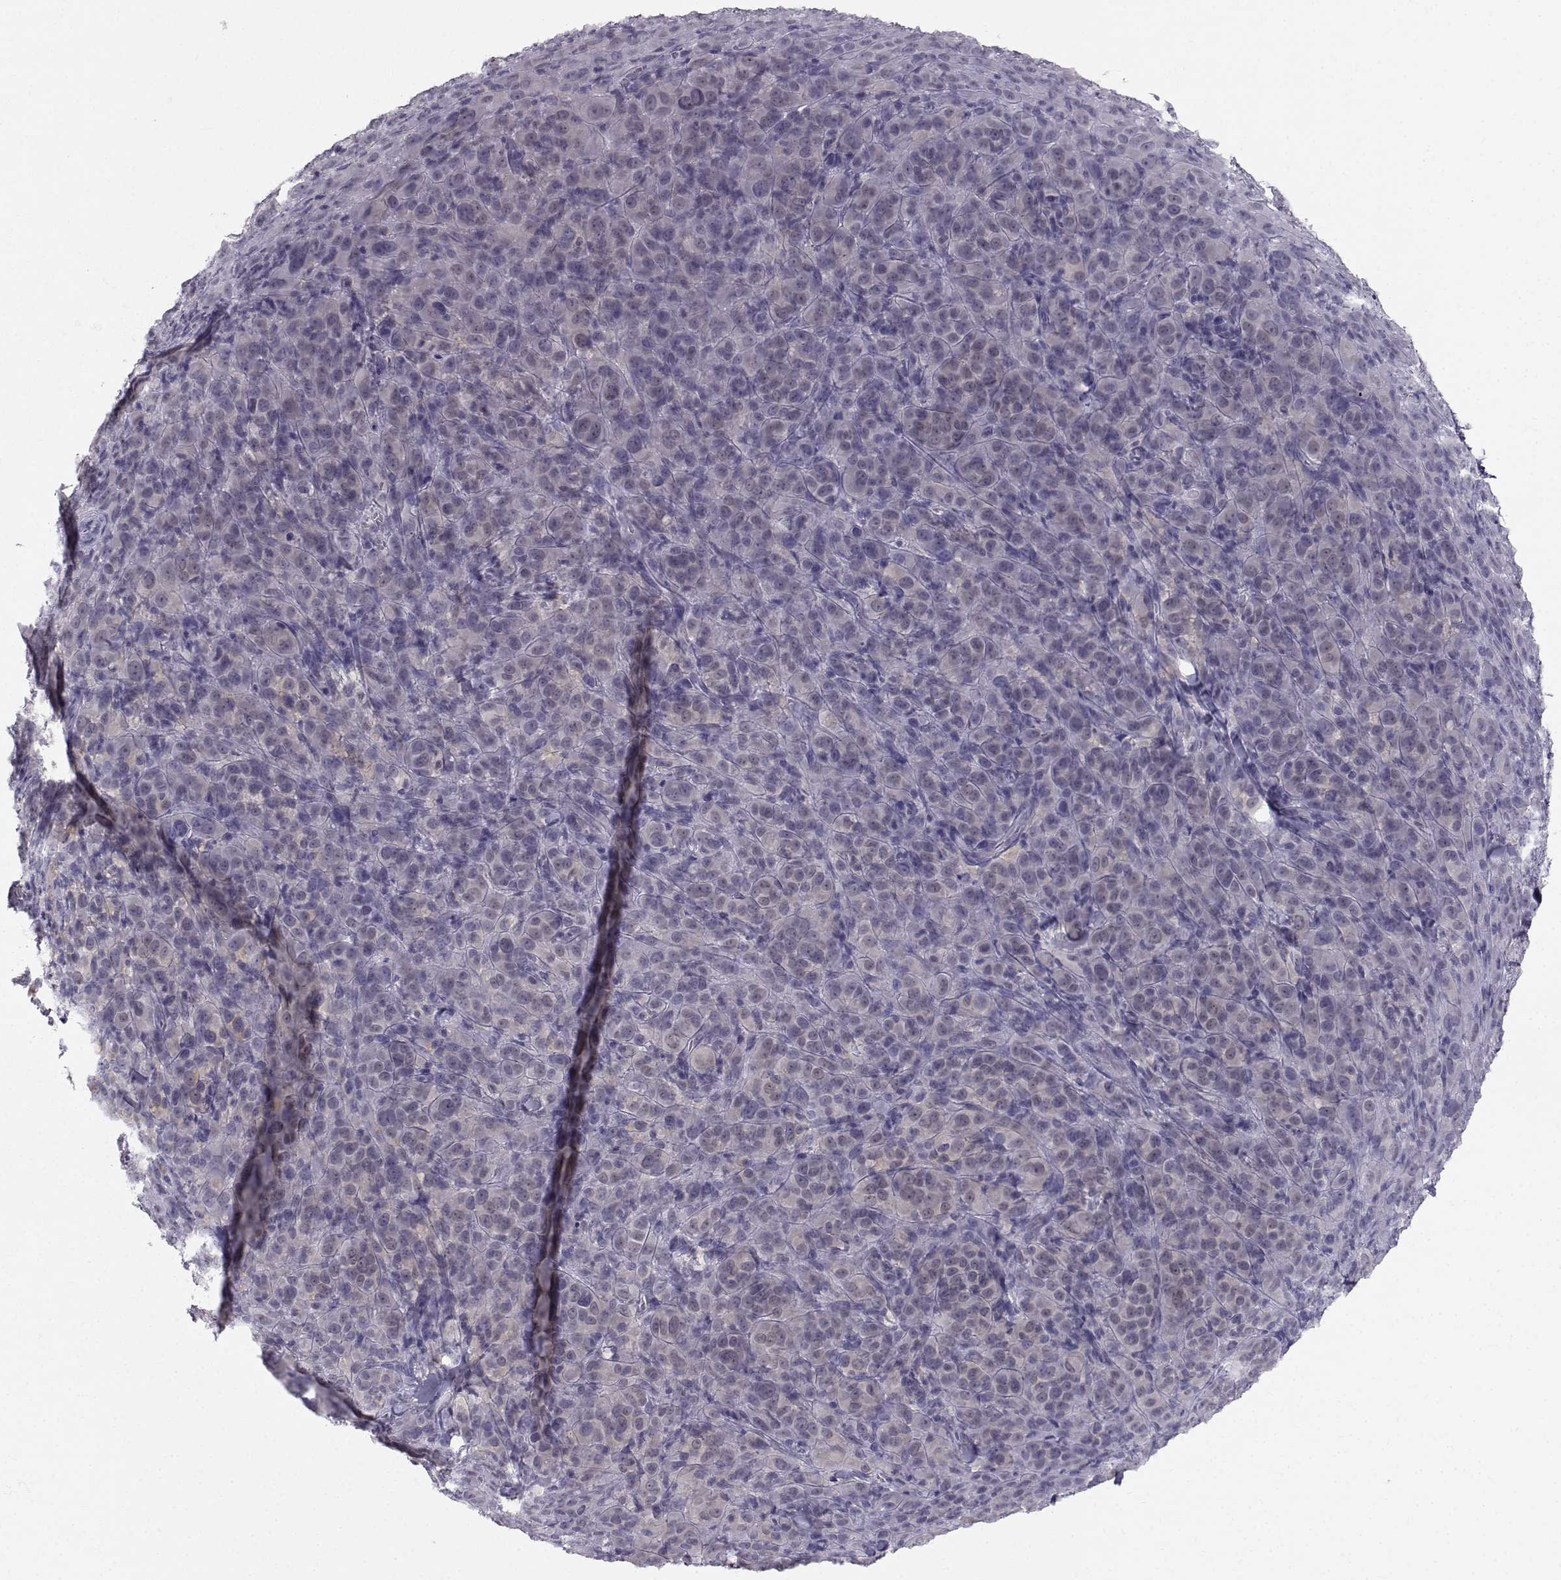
{"staining": {"intensity": "negative", "quantity": "none", "location": "none"}, "tissue": "melanoma", "cell_type": "Tumor cells", "image_type": "cancer", "snomed": [{"axis": "morphology", "description": "Malignant melanoma, NOS"}, {"axis": "topography", "description": "Skin"}], "caption": "The image exhibits no staining of tumor cells in melanoma.", "gene": "ZNF185", "patient": {"sex": "female", "age": 87}}